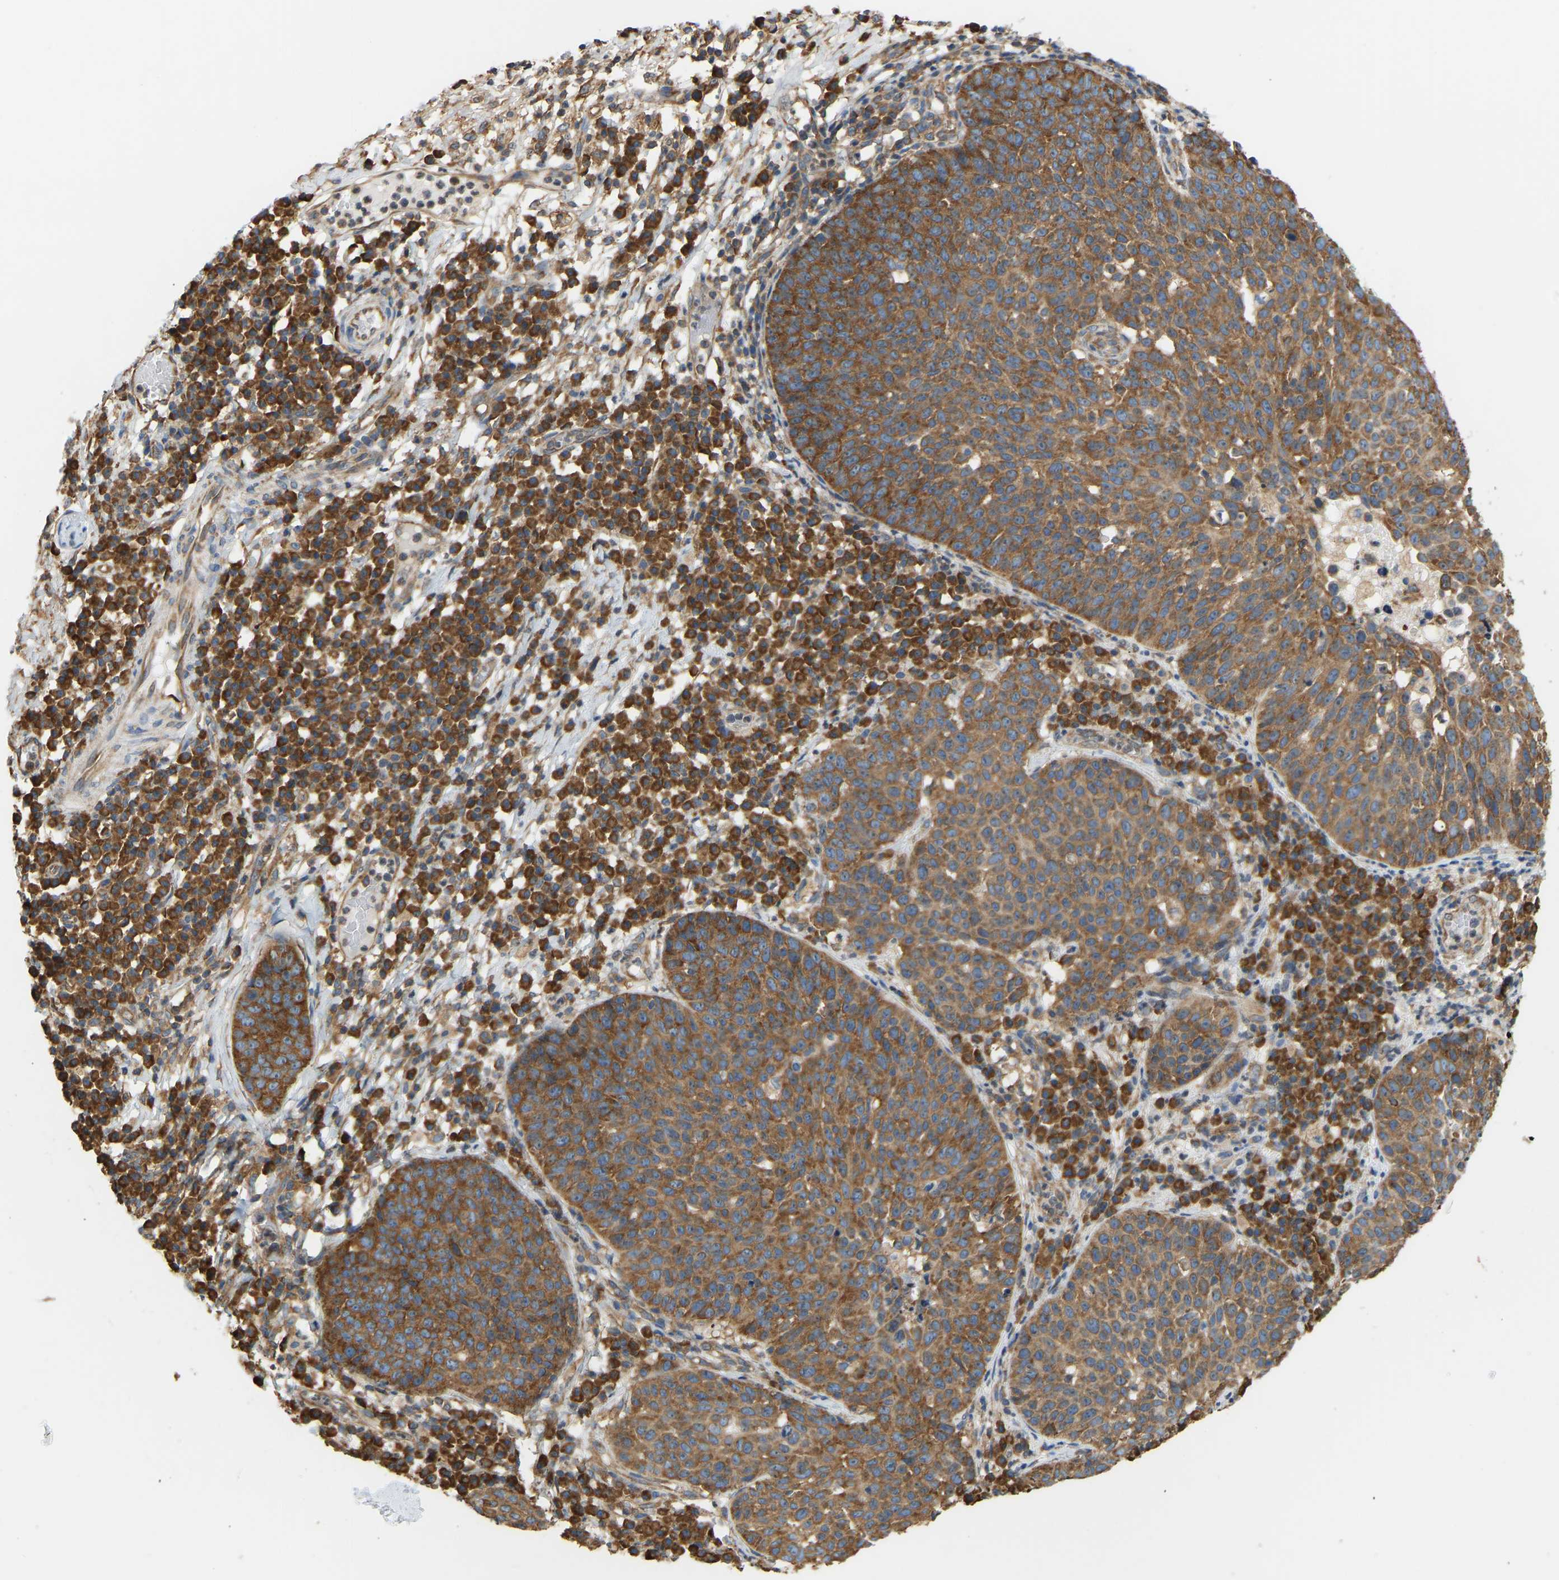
{"staining": {"intensity": "strong", "quantity": ">75%", "location": "cytoplasmic/membranous"}, "tissue": "skin cancer", "cell_type": "Tumor cells", "image_type": "cancer", "snomed": [{"axis": "morphology", "description": "Squamous cell carcinoma in situ, NOS"}, {"axis": "morphology", "description": "Squamous cell carcinoma, NOS"}, {"axis": "topography", "description": "Skin"}], "caption": "A micrograph showing strong cytoplasmic/membranous staining in about >75% of tumor cells in squamous cell carcinoma in situ (skin), as visualized by brown immunohistochemical staining.", "gene": "RPS6KB2", "patient": {"sex": "male", "age": 93}}